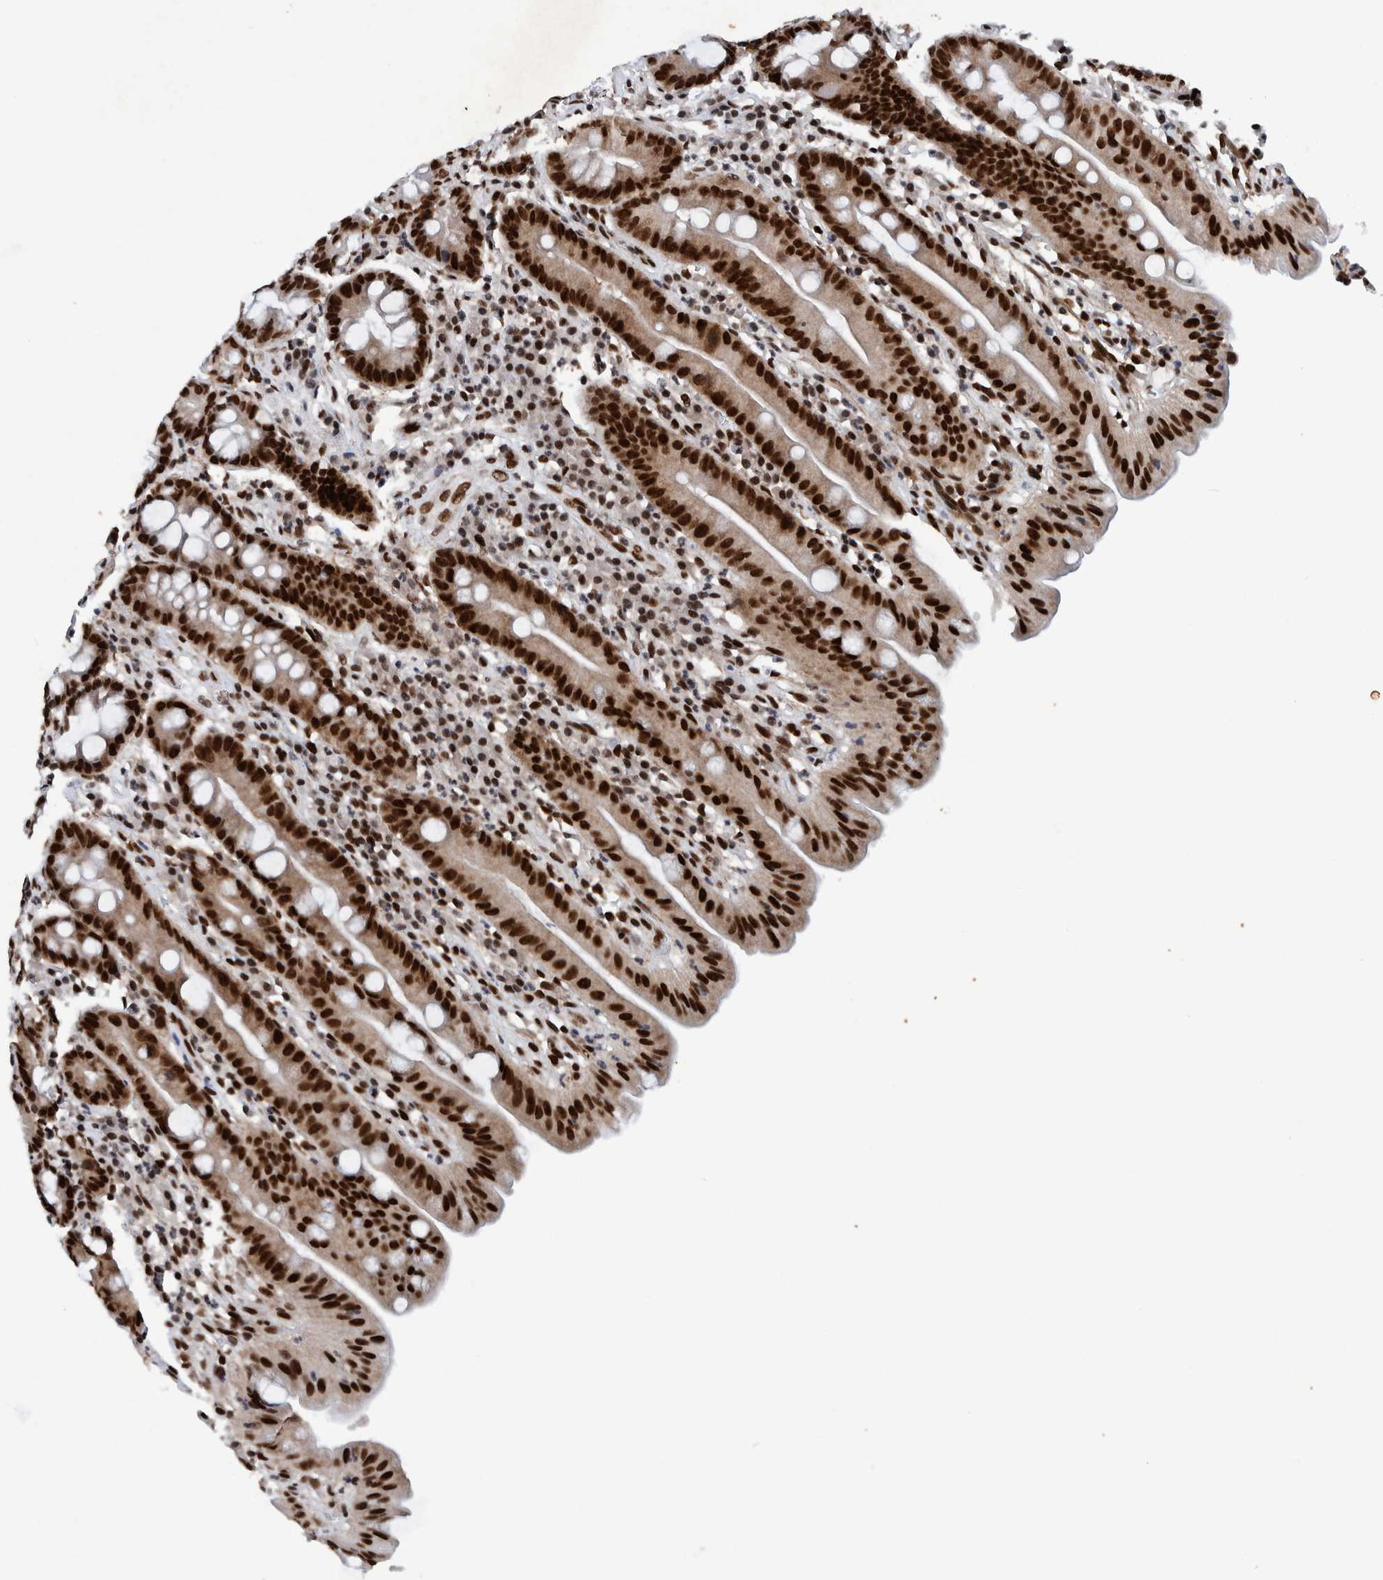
{"staining": {"intensity": "strong", "quantity": ">75%", "location": "cytoplasmic/membranous,nuclear"}, "tissue": "duodenum", "cell_type": "Glandular cells", "image_type": "normal", "snomed": [{"axis": "morphology", "description": "Normal tissue, NOS"}, {"axis": "topography", "description": "Duodenum"}], "caption": "This image reveals immunohistochemistry (IHC) staining of normal duodenum, with high strong cytoplasmic/membranous,nuclear positivity in approximately >75% of glandular cells.", "gene": "TAF10", "patient": {"sex": "male", "age": 50}}